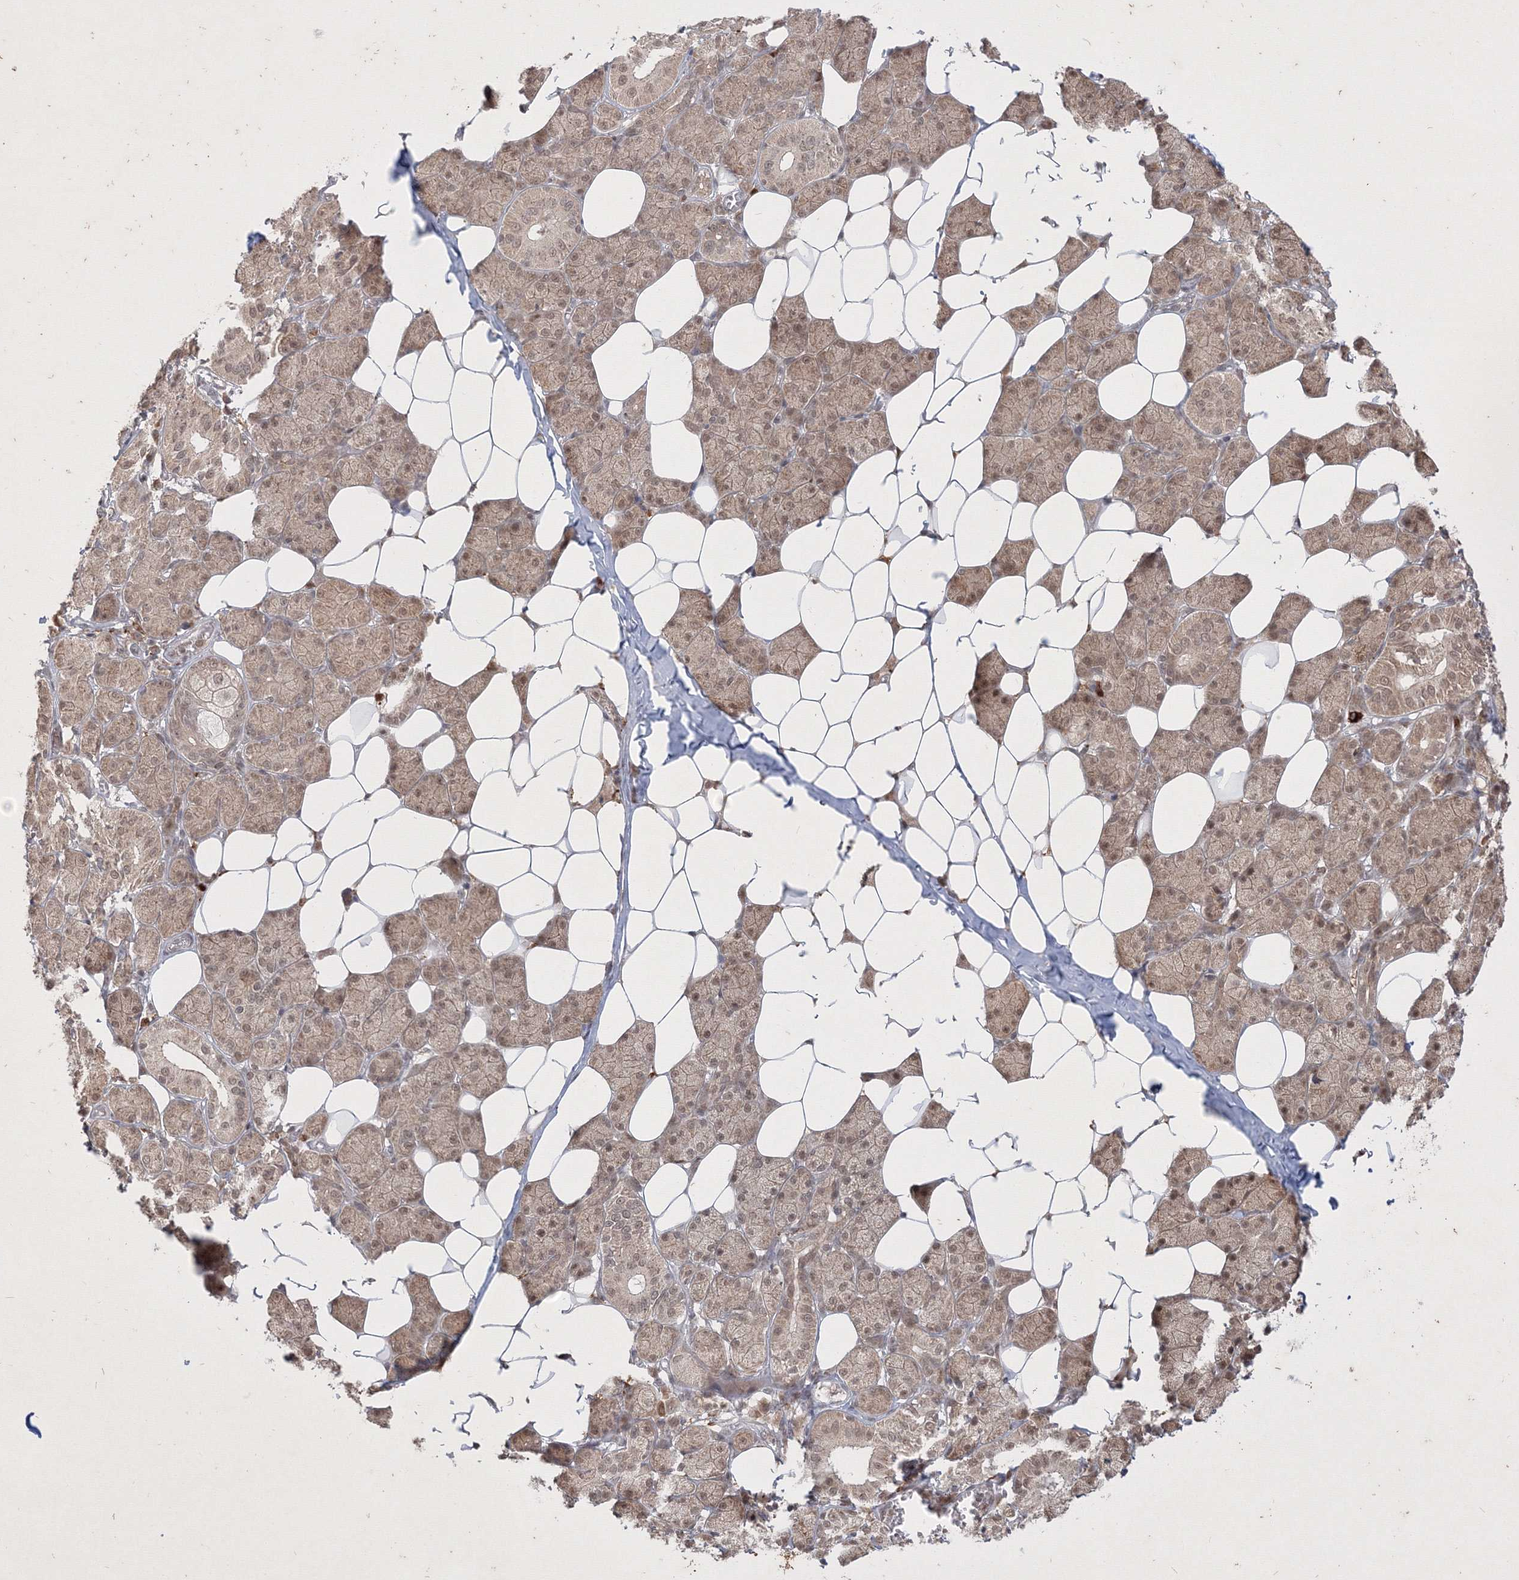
{"staining": {"intensity": "weak", "quantity": ">75%", "location": "cytoplasmic/membranous,nuclear"}, "tissue": "salivary gland", "cell_type": "Glandular cells", "image_type": "normal", "snomed": [{"axis": "morphology", "description": "Normal tissue, NOS"}, {"axis": "topography", "description": "Salivary gland"}], "caption": "Glandular cells demonstrate low levels of weak cytoplasmic/membranous,nuclear staining in approximately >75% of cells in unremarkable human salivary gland. (DAB IHC with brightfield microscopy, high magnification).", "gene": "TAB1", "patient": {"sex": "female", "age": 33}}